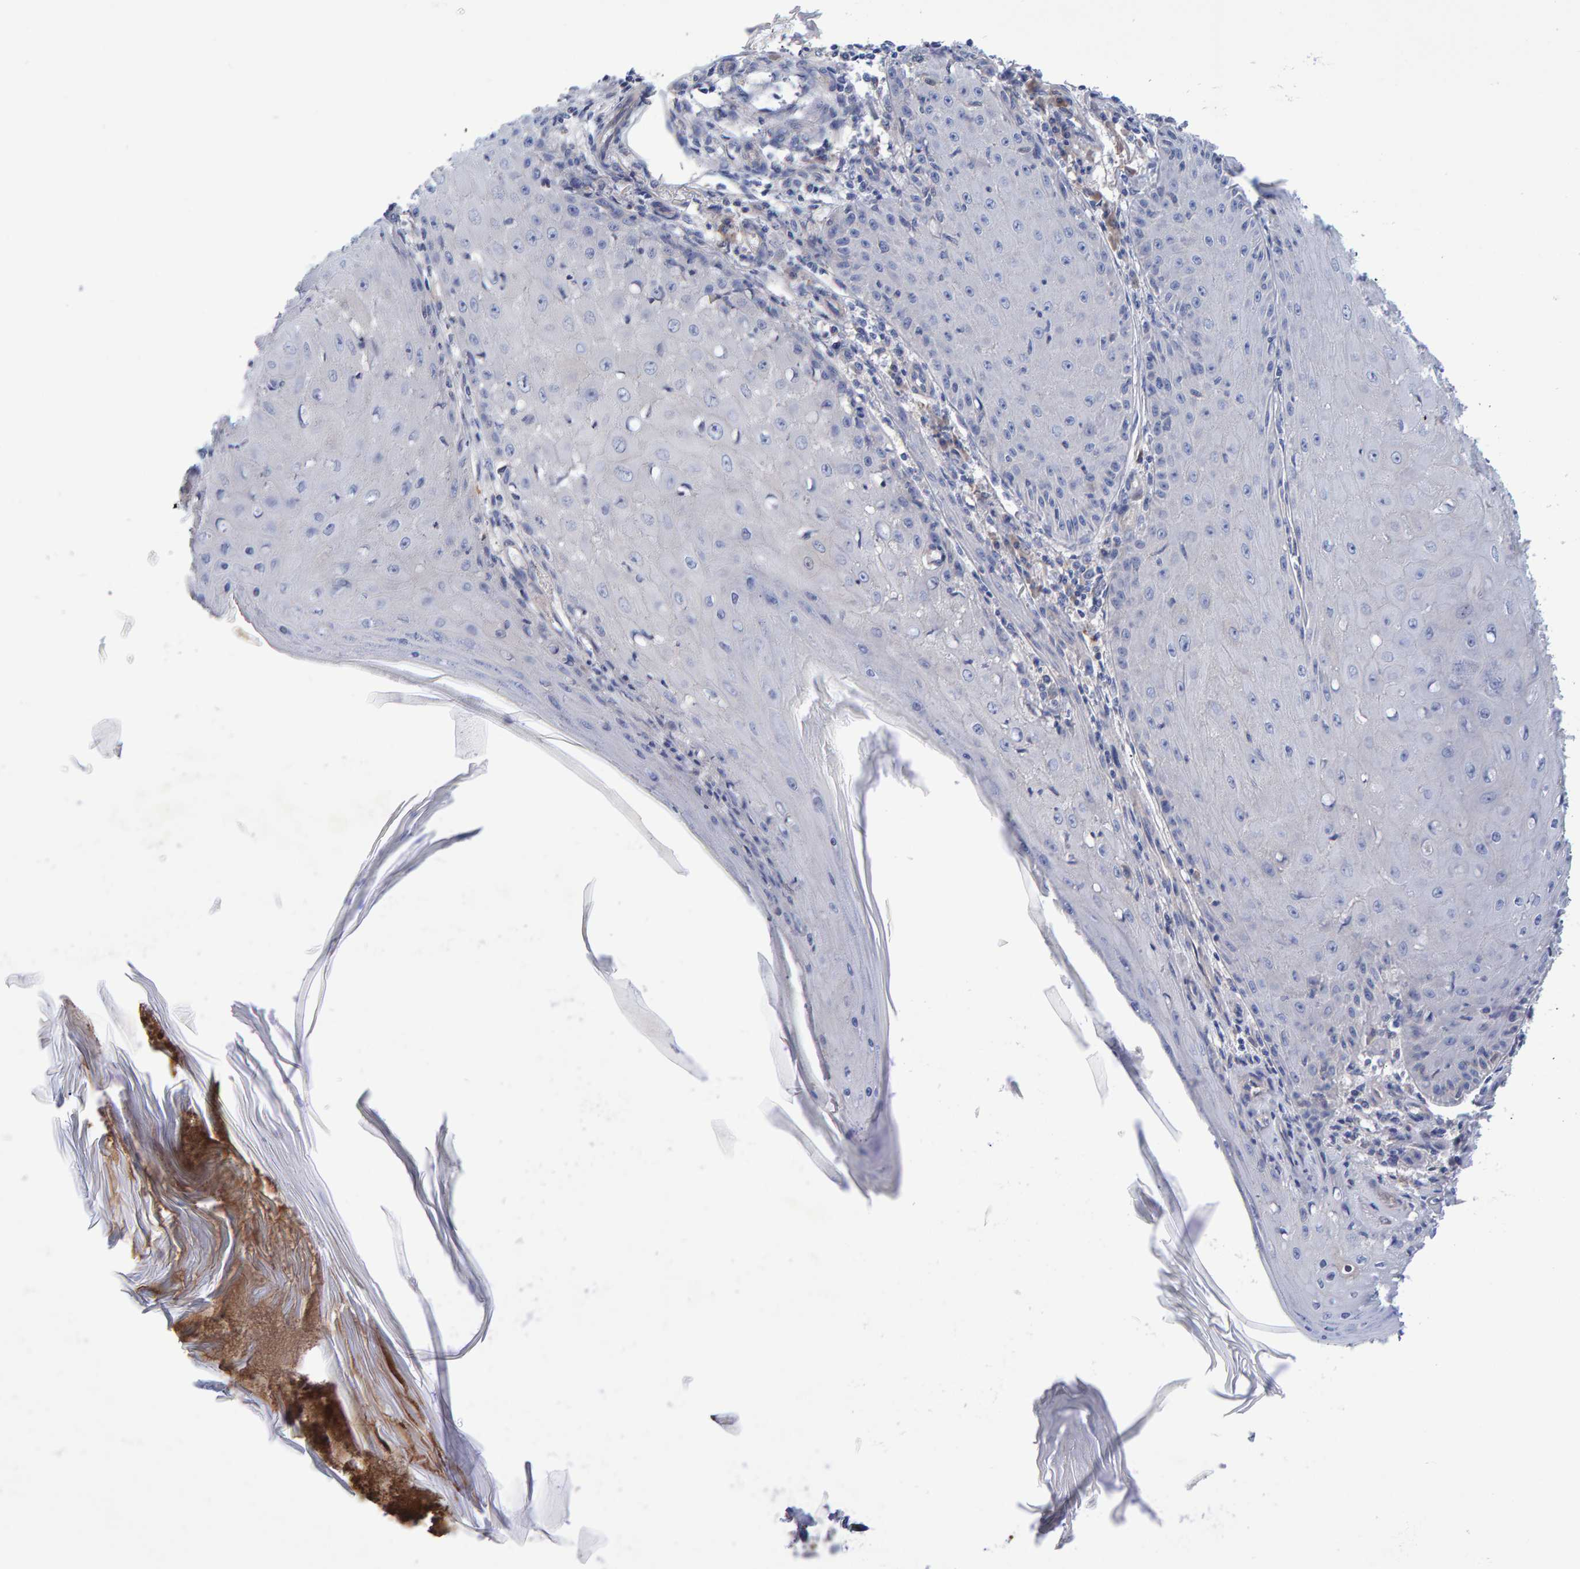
{"staining": {"intensity": "negative", "quantity": "none", "location": "none"}, "tissue": "skin cancer", "cell_type": "Tumor cells", "image_type": "cancer", "snomed": [{"axis": "morphology", "description": "Squamous cell carcinoma, NOS"}, {"axis": "topography", "description": "Skin"}], "caption": "Immunohistochemistry (IHC) micrograph of human skin cancer (squamous cell carcinoma) stained for a protein (brown), which exhibits no positivity in tumor cells.", "gene": "EFR3A", "patient": {"sex": "female", "age": 73}}